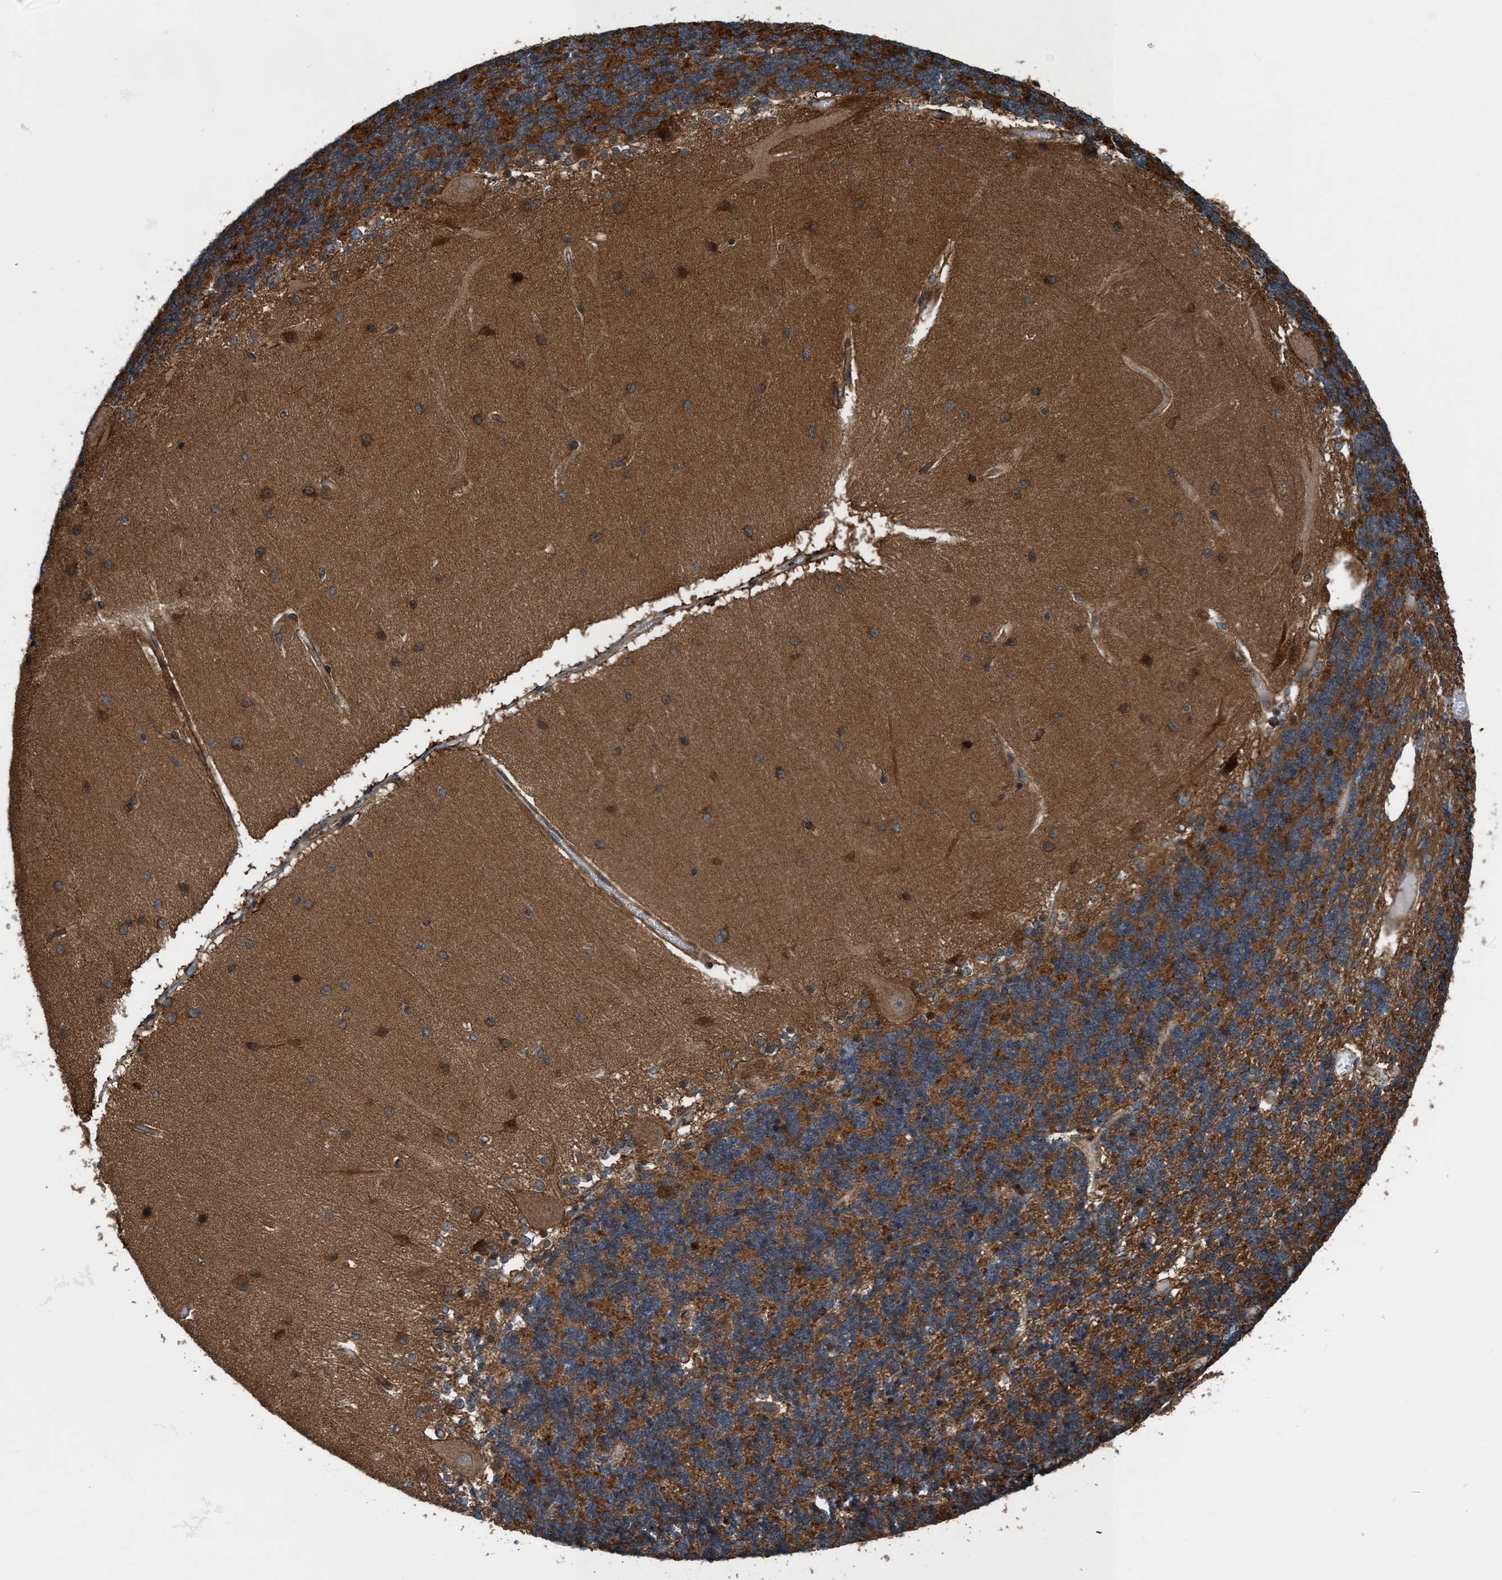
{"staining": {"intensity": "strong", "quantity": ">75%", "location": "cytoplasmic/membranous"}, "tissue": "cerebellum", "cell_type": "Cells in granular layer", "image_type": "normal", "snomed": [{"axis": "morphology", "description": "Normal tissue, NOS"}, {"axis": "topography", "description": "Cerebellum"}], "caption": "Immunohistochemical staining of benign cerebellum exhibits high levels of strong cytoplasmic/membranous staining in about >75% of cells in granular layer.", "gene": "NMT1", "patient": {"sex": "female", "age": 54}}